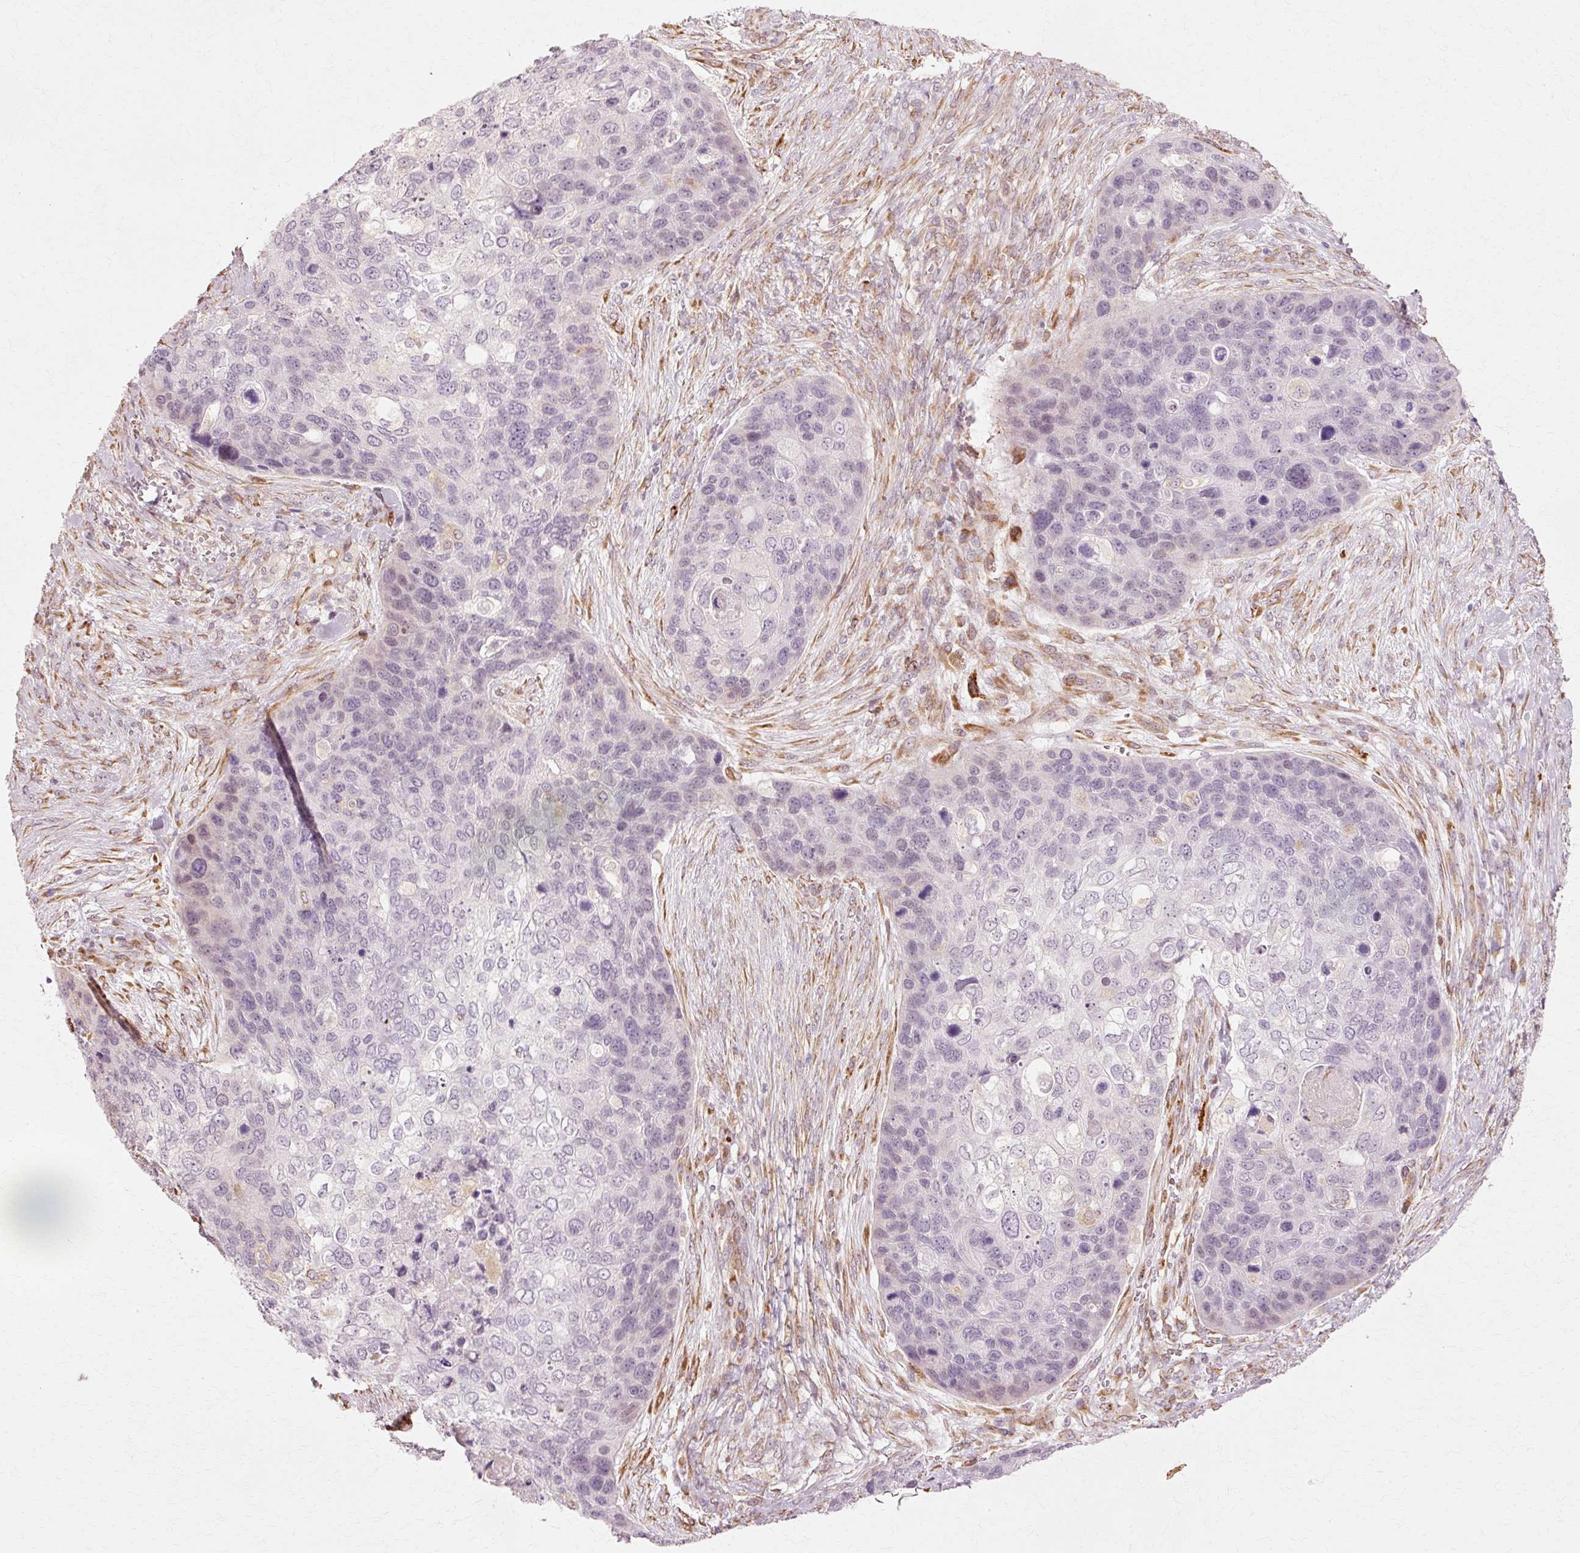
{"staining": {"intensity": "negative", "quantity": "none", "location": "none"}, "tissue": "skin cancer", "cell_type": "Tumor cells", "image_type": "cancer", "snomed": [{"axis": "morphology", "description": "Basal cell carcinoma"}, {"axis": "topography", "description": "Skin"}], "caption": "Immunohistochemical staining of skin cancer demonstrates no significant expression in tumor cells.", "gene": "RGPD5", "patient": {"sex": "female", "age": 74}}